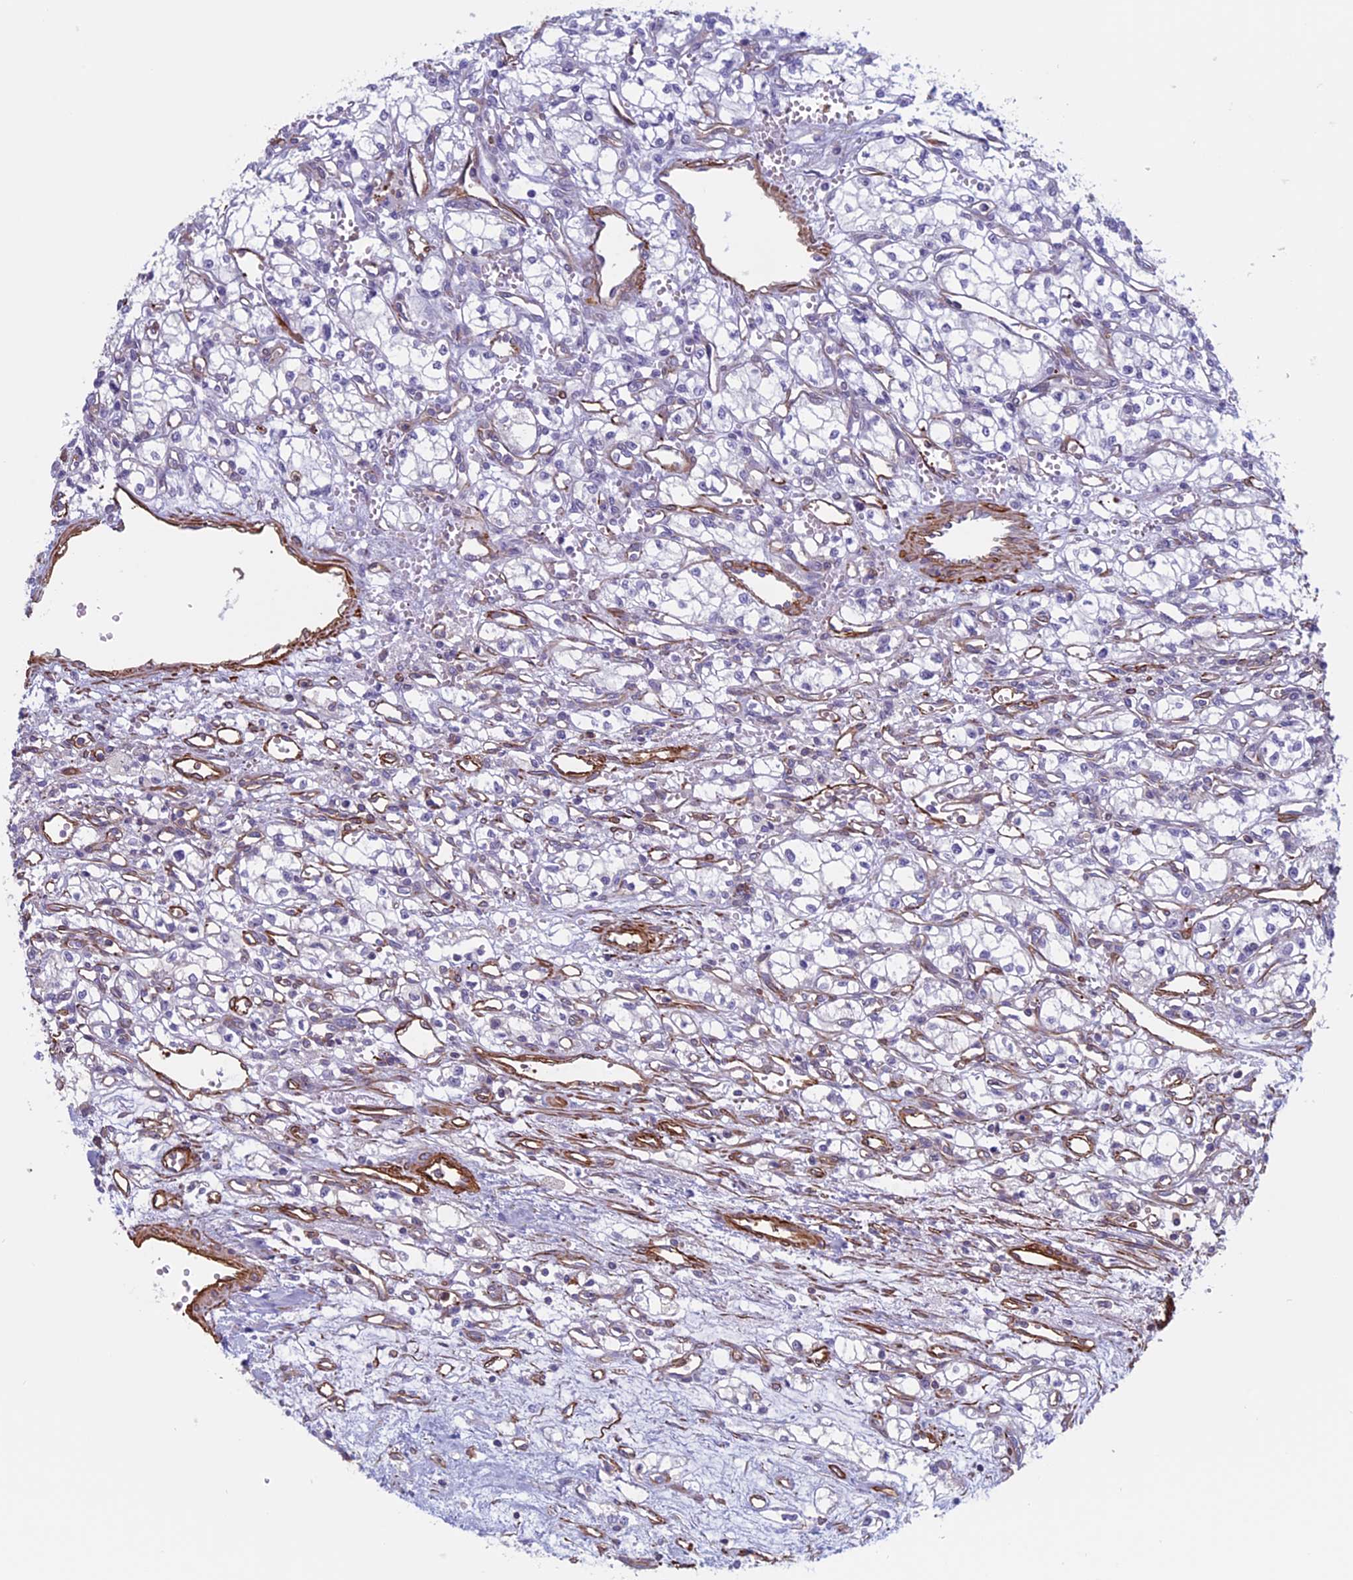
{"staining": {"intensity": "negative", "quantity": "none", "location": "none"}, "tissue": "renal cancer", "cell_type": "Tumor cells", "image_type": "cancer", "snomed": [{"axis": "morphology", "description": "Normal tissue, NOS"}, {"axis": "morphology", "description": "Adenocarcinoma, NOS"}, {"axis": "topography", "description": "Kidney"}], "caption": "Photomicrograph shows no significant protein staining in tumor cells of renal adenocarcinoma.", "gene": "ANGPTL2", "patient": {"sex": "male", "age": 59}}